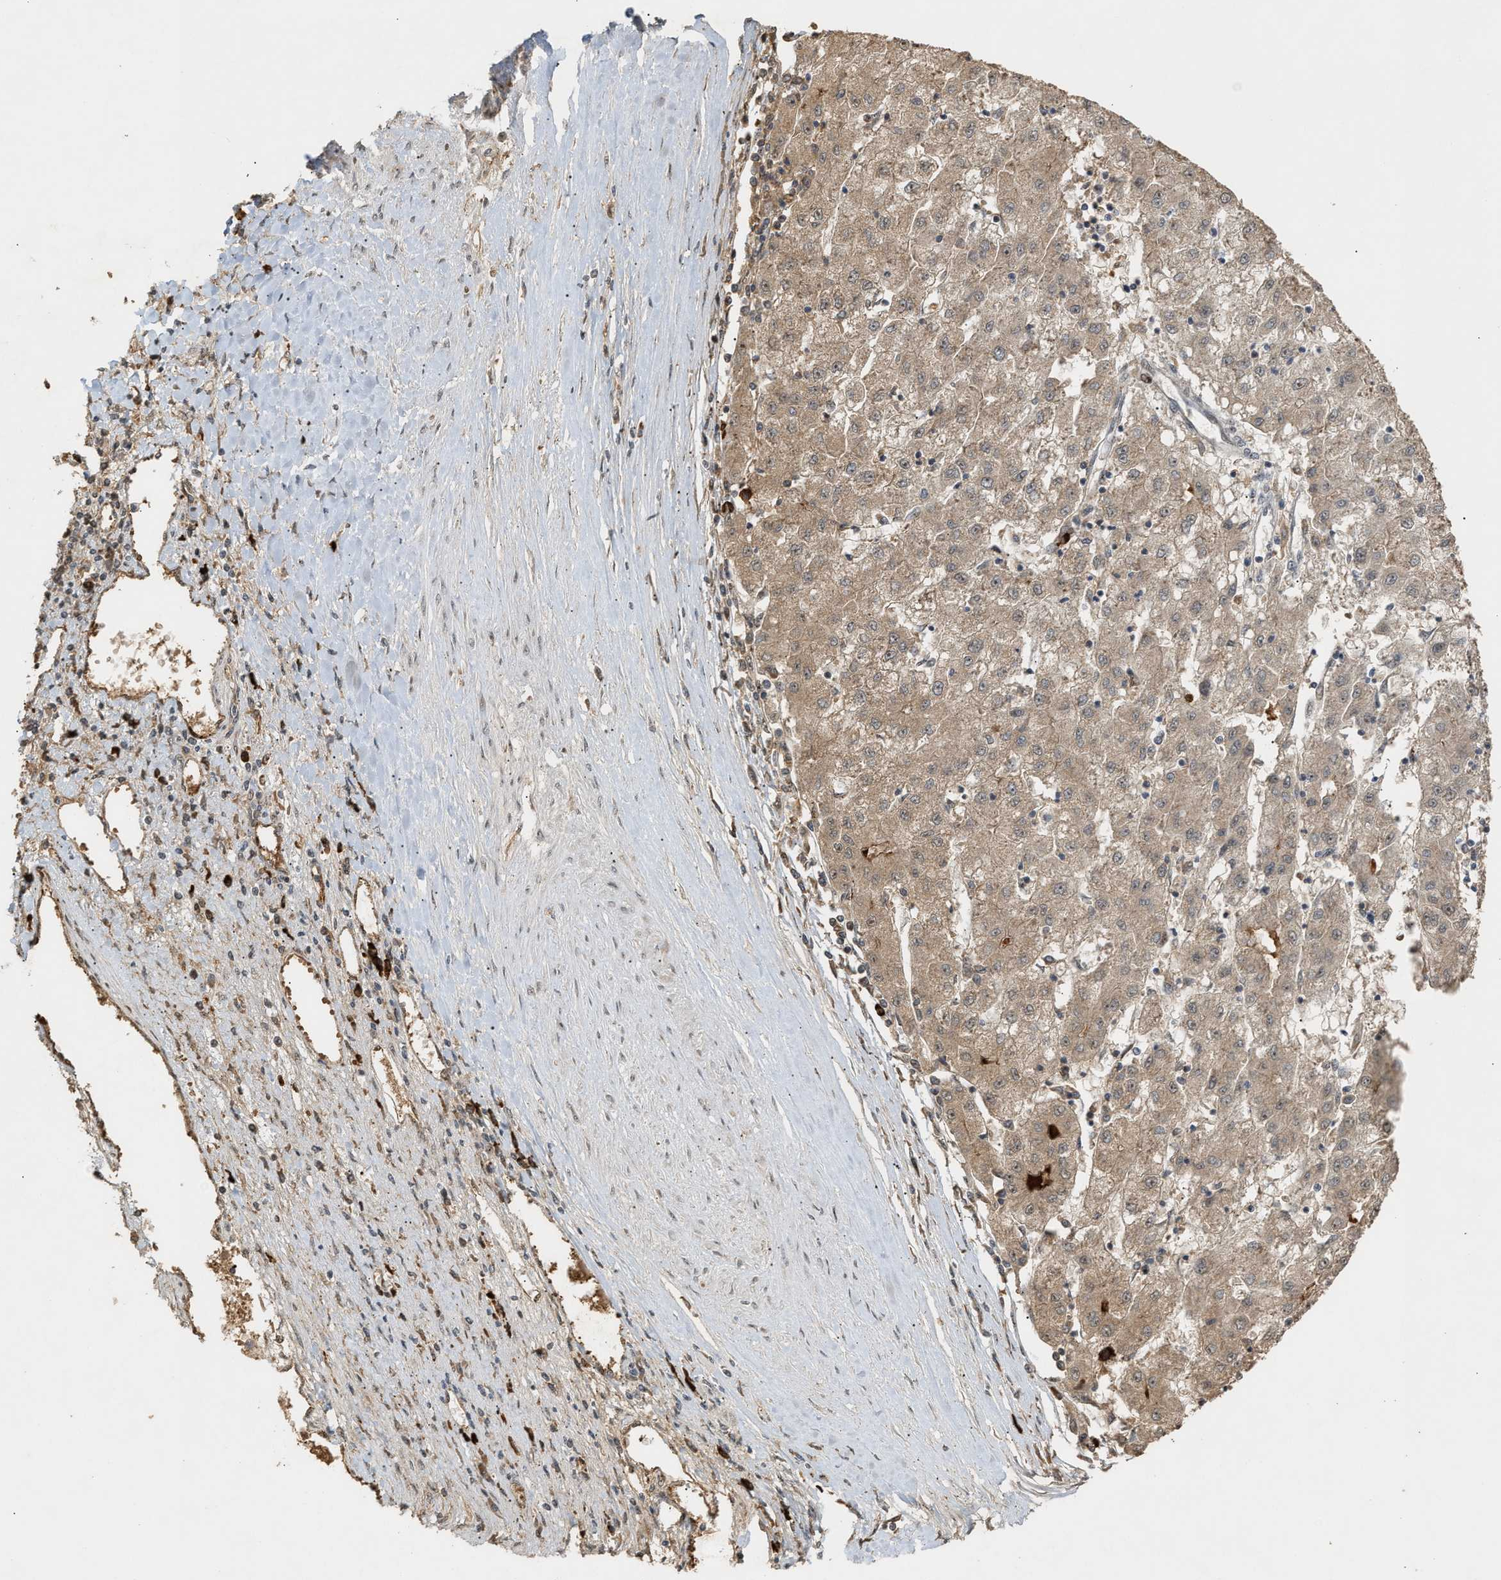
{"staining": {"intensity": "negative", "quantity": "none", "location": "none"}, "tissue": "liver cancer", "cell_type": "Tumor cells", "image_type": "cancer", "snomed": [{"axis": "morphology", "description": "Carcinoma, Hepatocellular, NOS"}, {"axis": "topography", "description": "Liver"}], "caption": "A high-resolution histopathology image shows IHC staining of liver cancer (hepatocellular carcinoma), which shows no significant expression in tumor cells. The staining is performed using DAB brown chromogen with nuclei counter-stained in using hematoxylin.", "gene": "ZFAND5", "patient": {"sex": "male", "age": 72}}